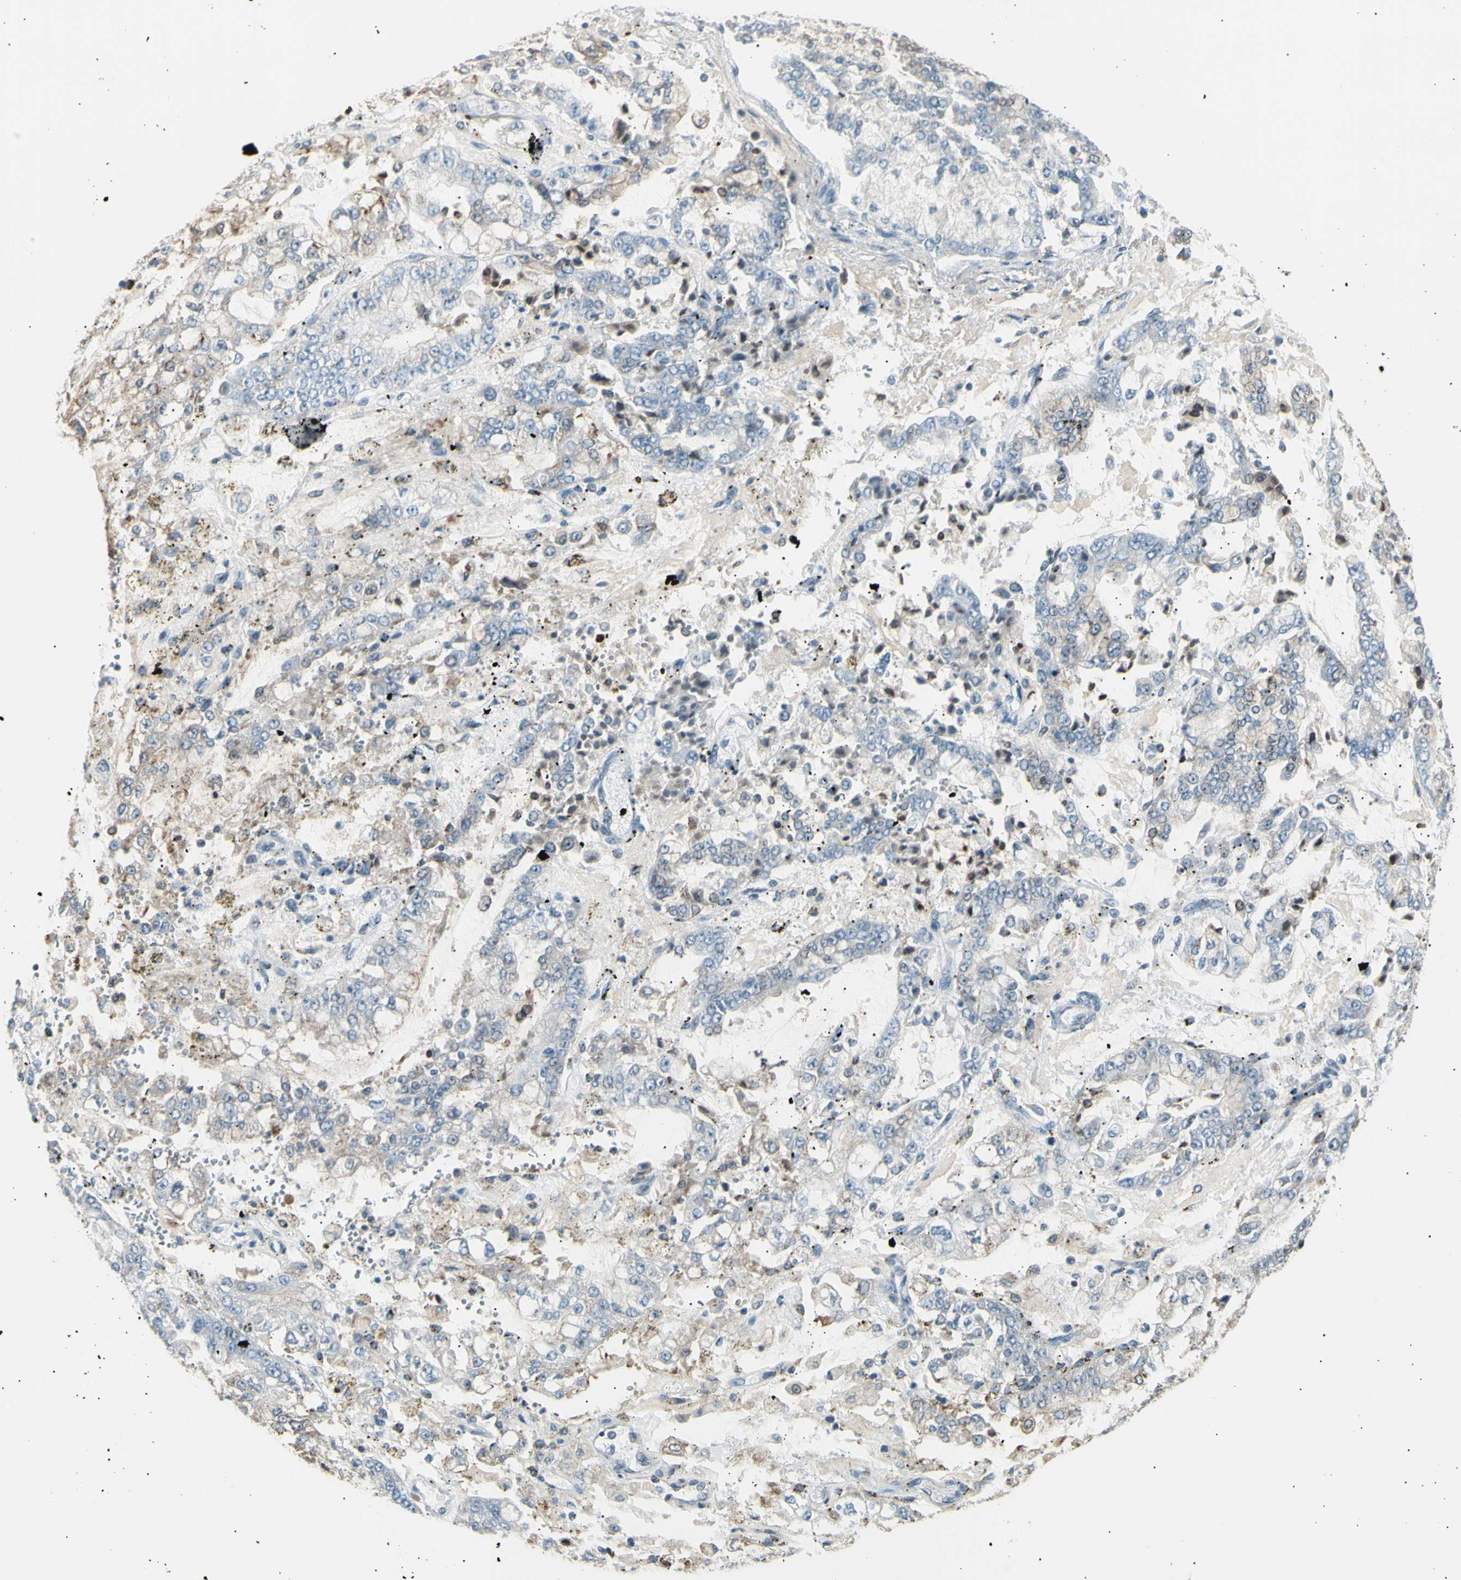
{"staining": {"intensity": "moderate", "quantity": "<25%", "location": "cytoplasmic/membranous"}, "tissue": "stomach cancer", "cell_type": "Tumor cells", "image_type": "cancer", "snomed": [{"axis": "morphology", "description": "Adenocarcinoma, NOS"}, {"axis": "topography", "description": "Stomach"}], "caption": "Tumor cells demonstrate low levels of moderate cytoplasmic/membranous positivity in about <25% of cells in stomach cancer (adenocarcinoma).", "gene": "LHPP", "patient": {"sex": "male", "age": 76}}